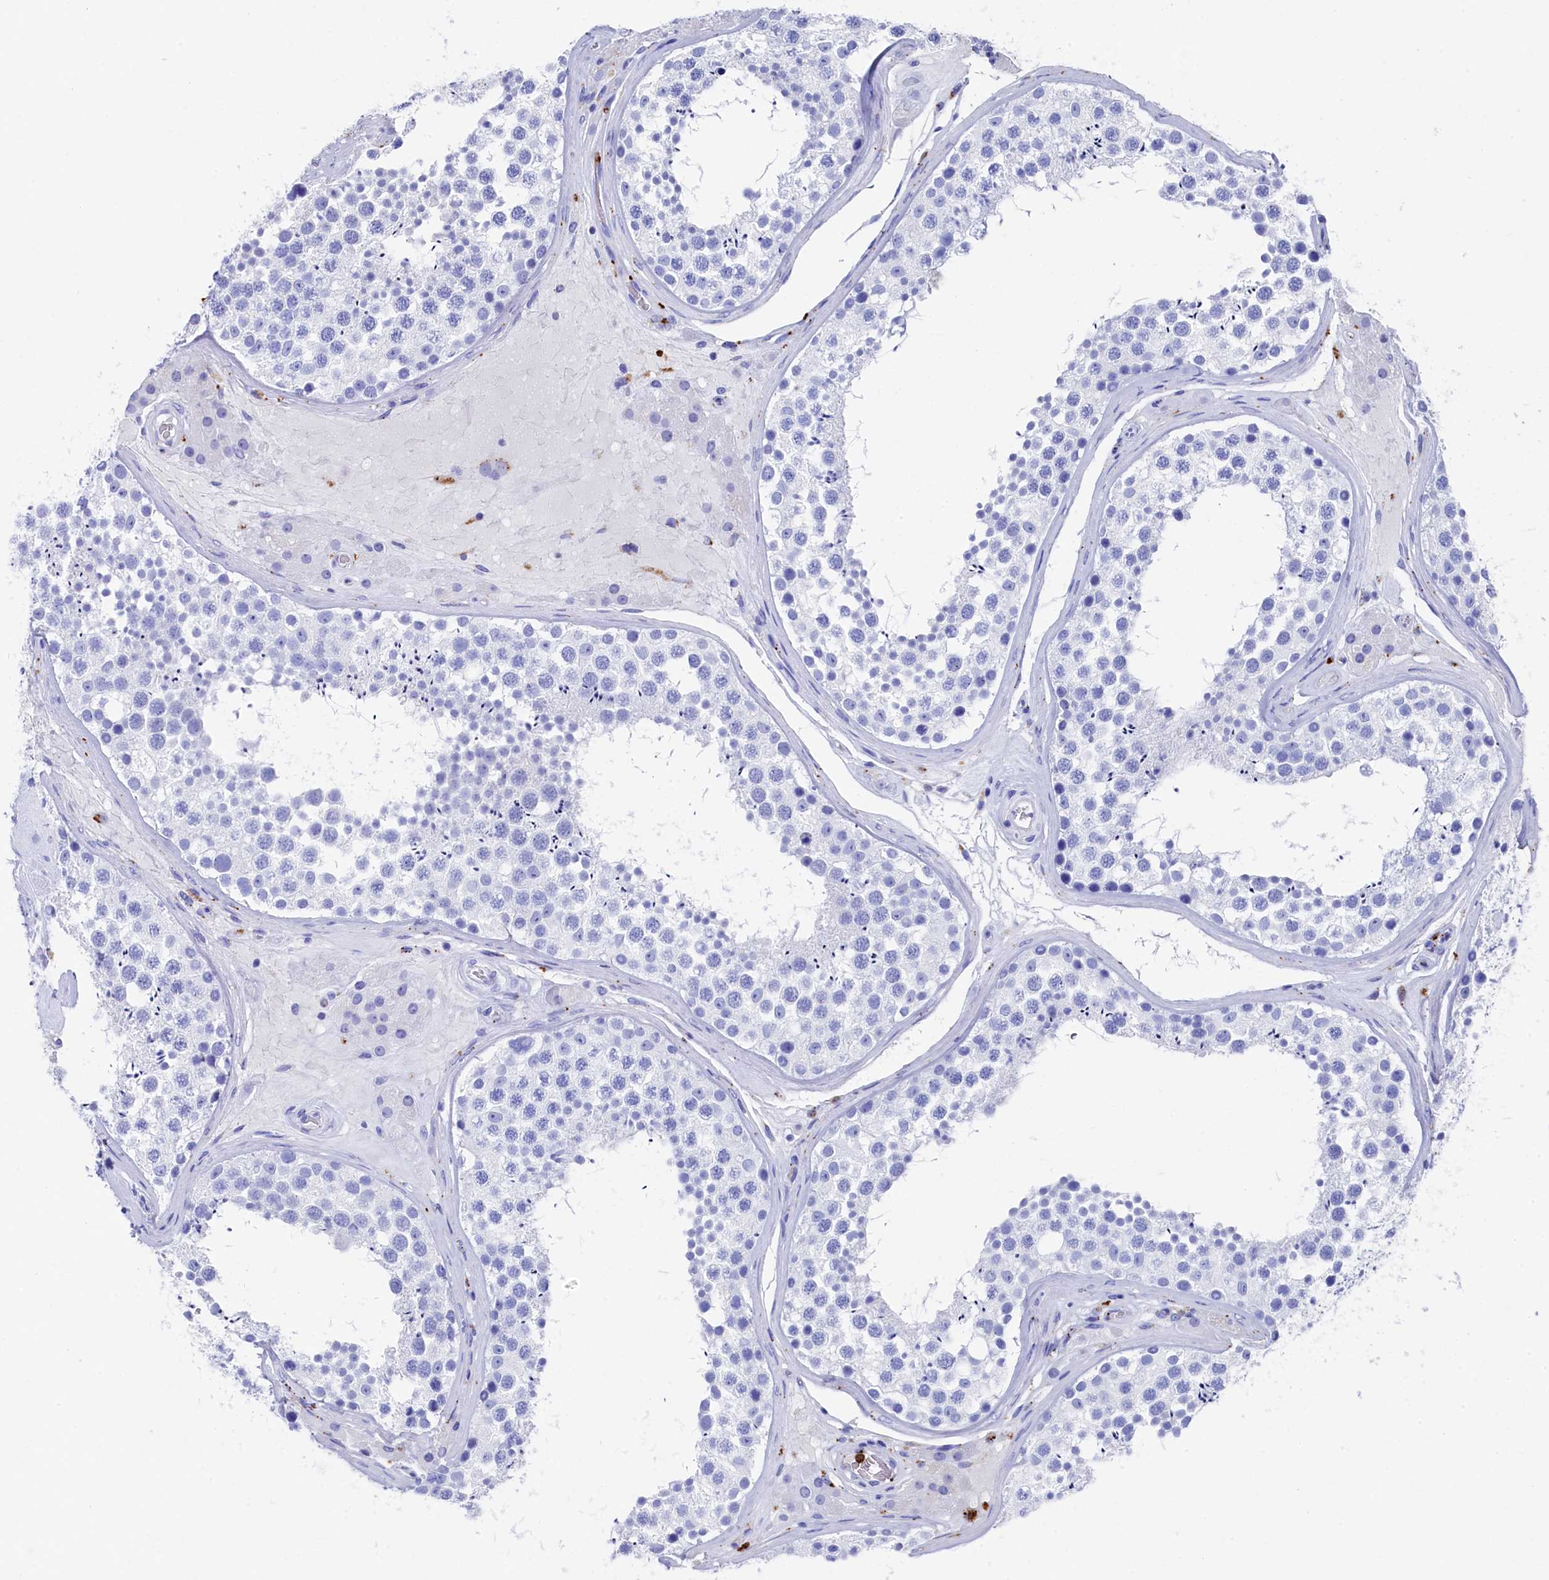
{"staining": {"intensity": "negative", "quantity": "none", "location": "none"}, "tissue": "testis", "cell_type": "Cells in seminiferous ducts", "image_type": "normal", "snomed": [{"axis": "morphology", "description": "Normal tissue, NOS"}, {"axis": "topography", "description": "Testis"}], "caption": "The image reveals no staining of cells in seminiferous ducts in normal testis. Brightfield microscopy of immunohistochemistry stained with DAB (brown) and hematoxylin (blue), captured at high magnification.", "gene": "PLAC8", "patient": {"sex": "male", "age": 46}}